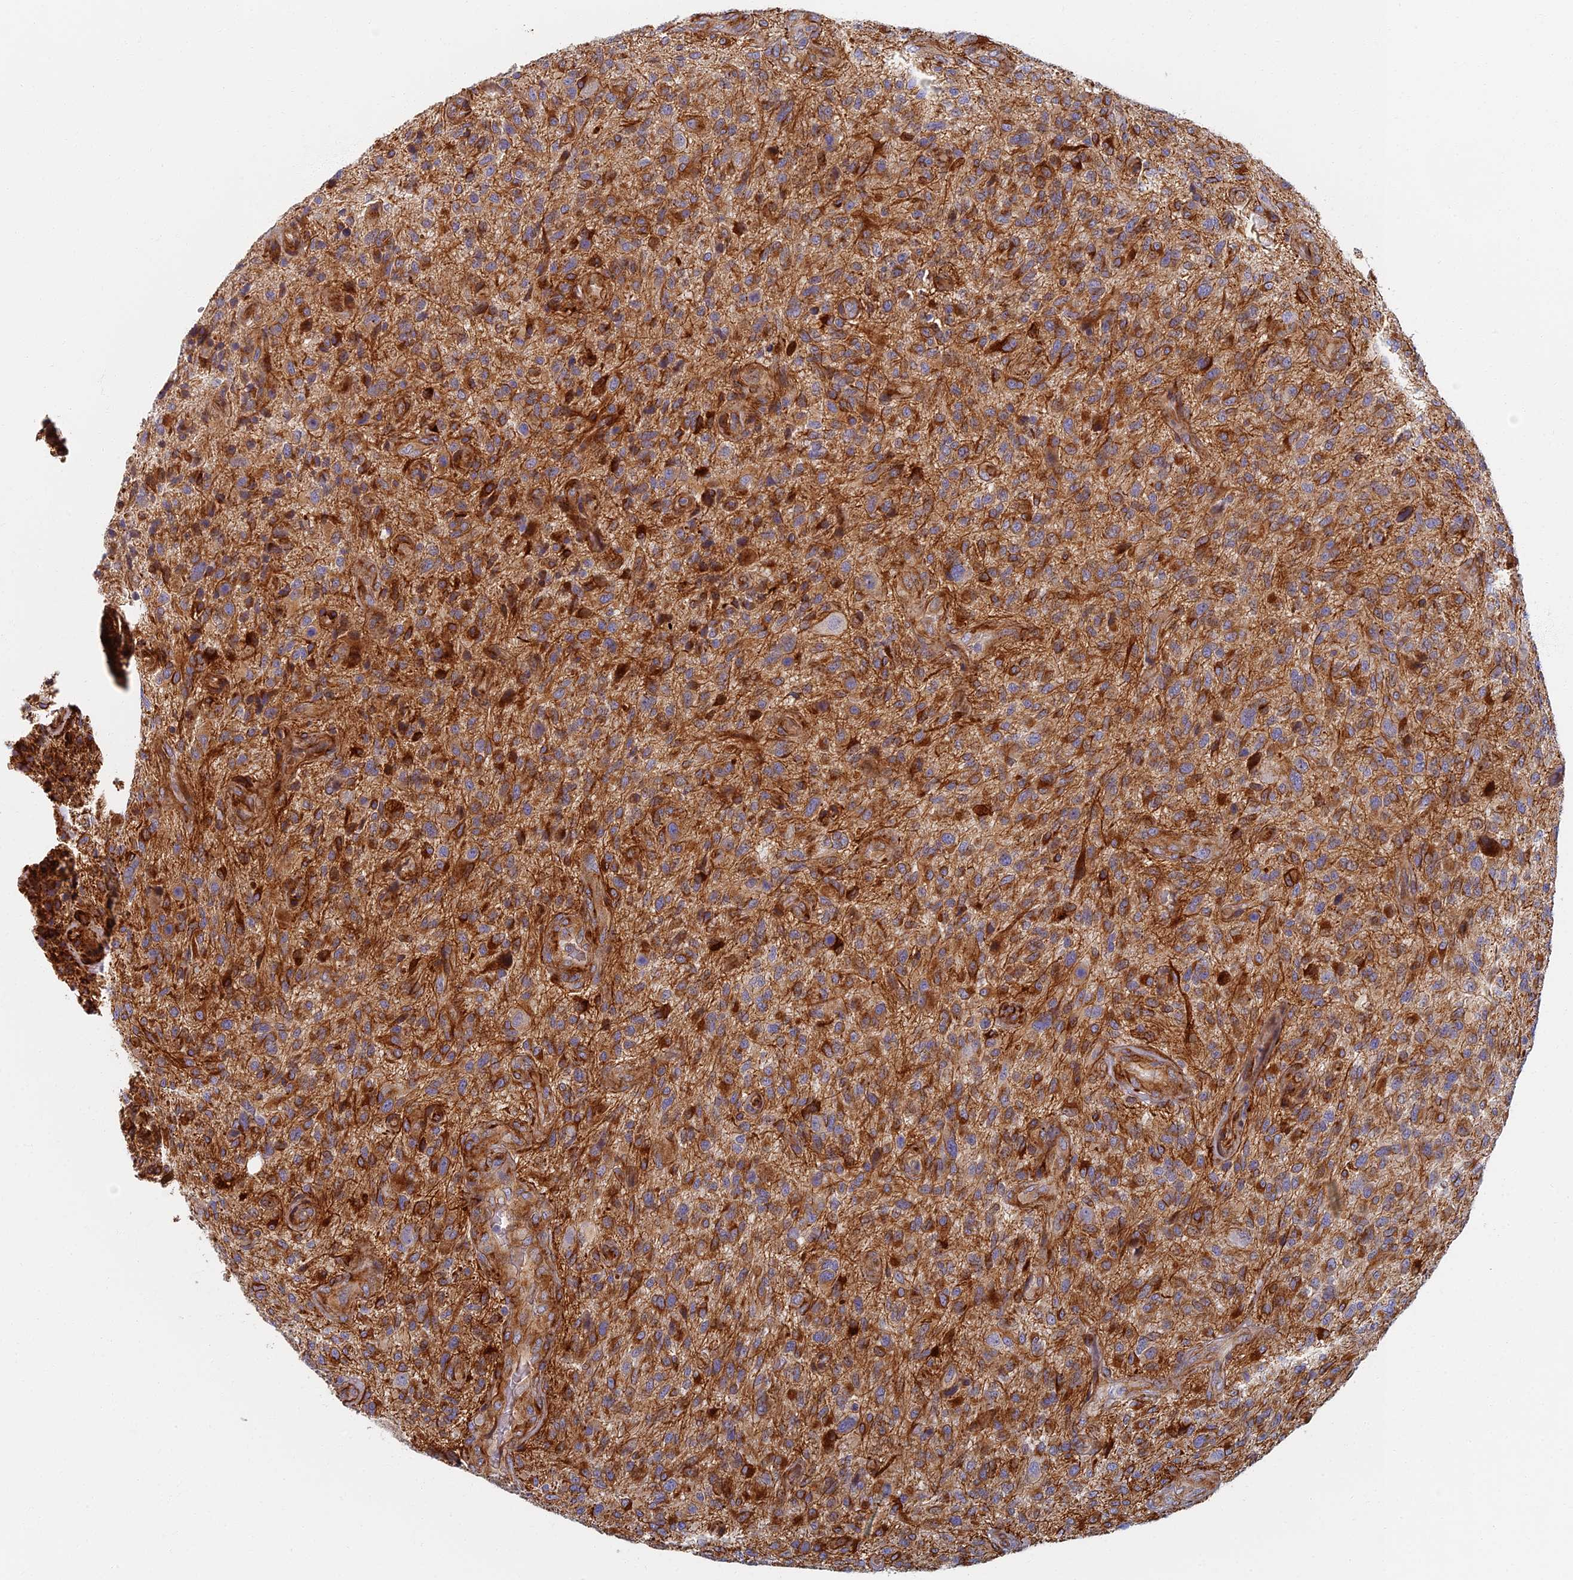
{"staining": {"intensity": "strong", "quantity": "25%-75%", "location": "cytoplasmic/membranous"}, "tissue": "glioma", "cell_type": "Tumor cells", "image_type": "cancer", "snomed": [{"axis": "morphology", "description": "Glioma, malignant, High grade"}, {"axis": "topography", "description": "Brain"}], "caption": "Protein staining by immunohistochemistry (IHC) displays strong cytoplasmic/membranous expression in approximately 25%-75% of tumor cells in high-grade glioma (malignant).", "gene": "ABCB10", "patient": {"sex": "male", "age": 47}}